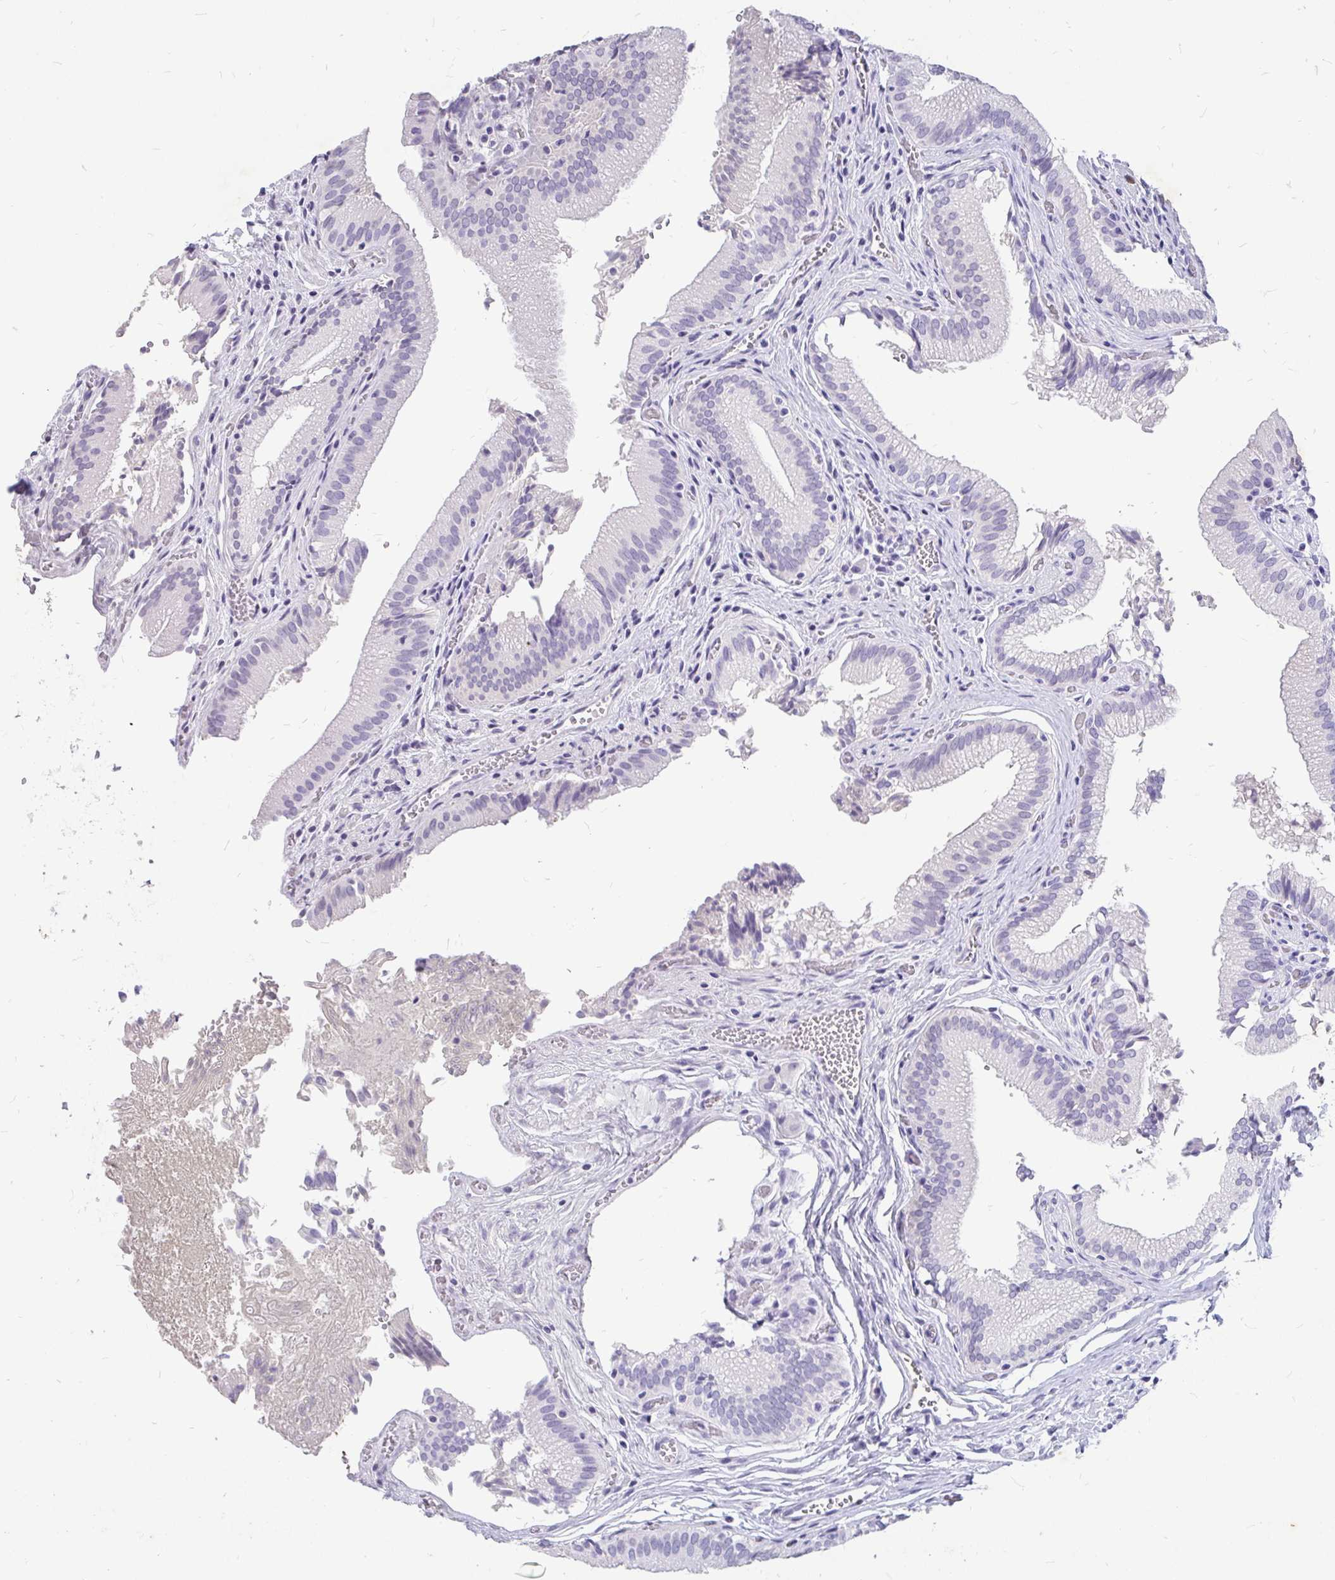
{"staining": {"intensity": "negative", "quantity": "none", "location": "none"}, "tissue": "gallbladder", "cell_type": "Glandular cells", "image_type": "normal", "snomed": [{"axis": "morphology", "description": "Normal tissue, NOS"}, {"axis": "topography", "description": "Gallbladder"}, {"axis": "topography", "description": "Peripheral nerve tissue"}], "caption": "Gallbladder was stained to show a protein in brown. There is no significant expression in glandular cells. Nuclei are stained in blue.", "gene": "EML5", "patient": {"sex": "male", "age": 17}}